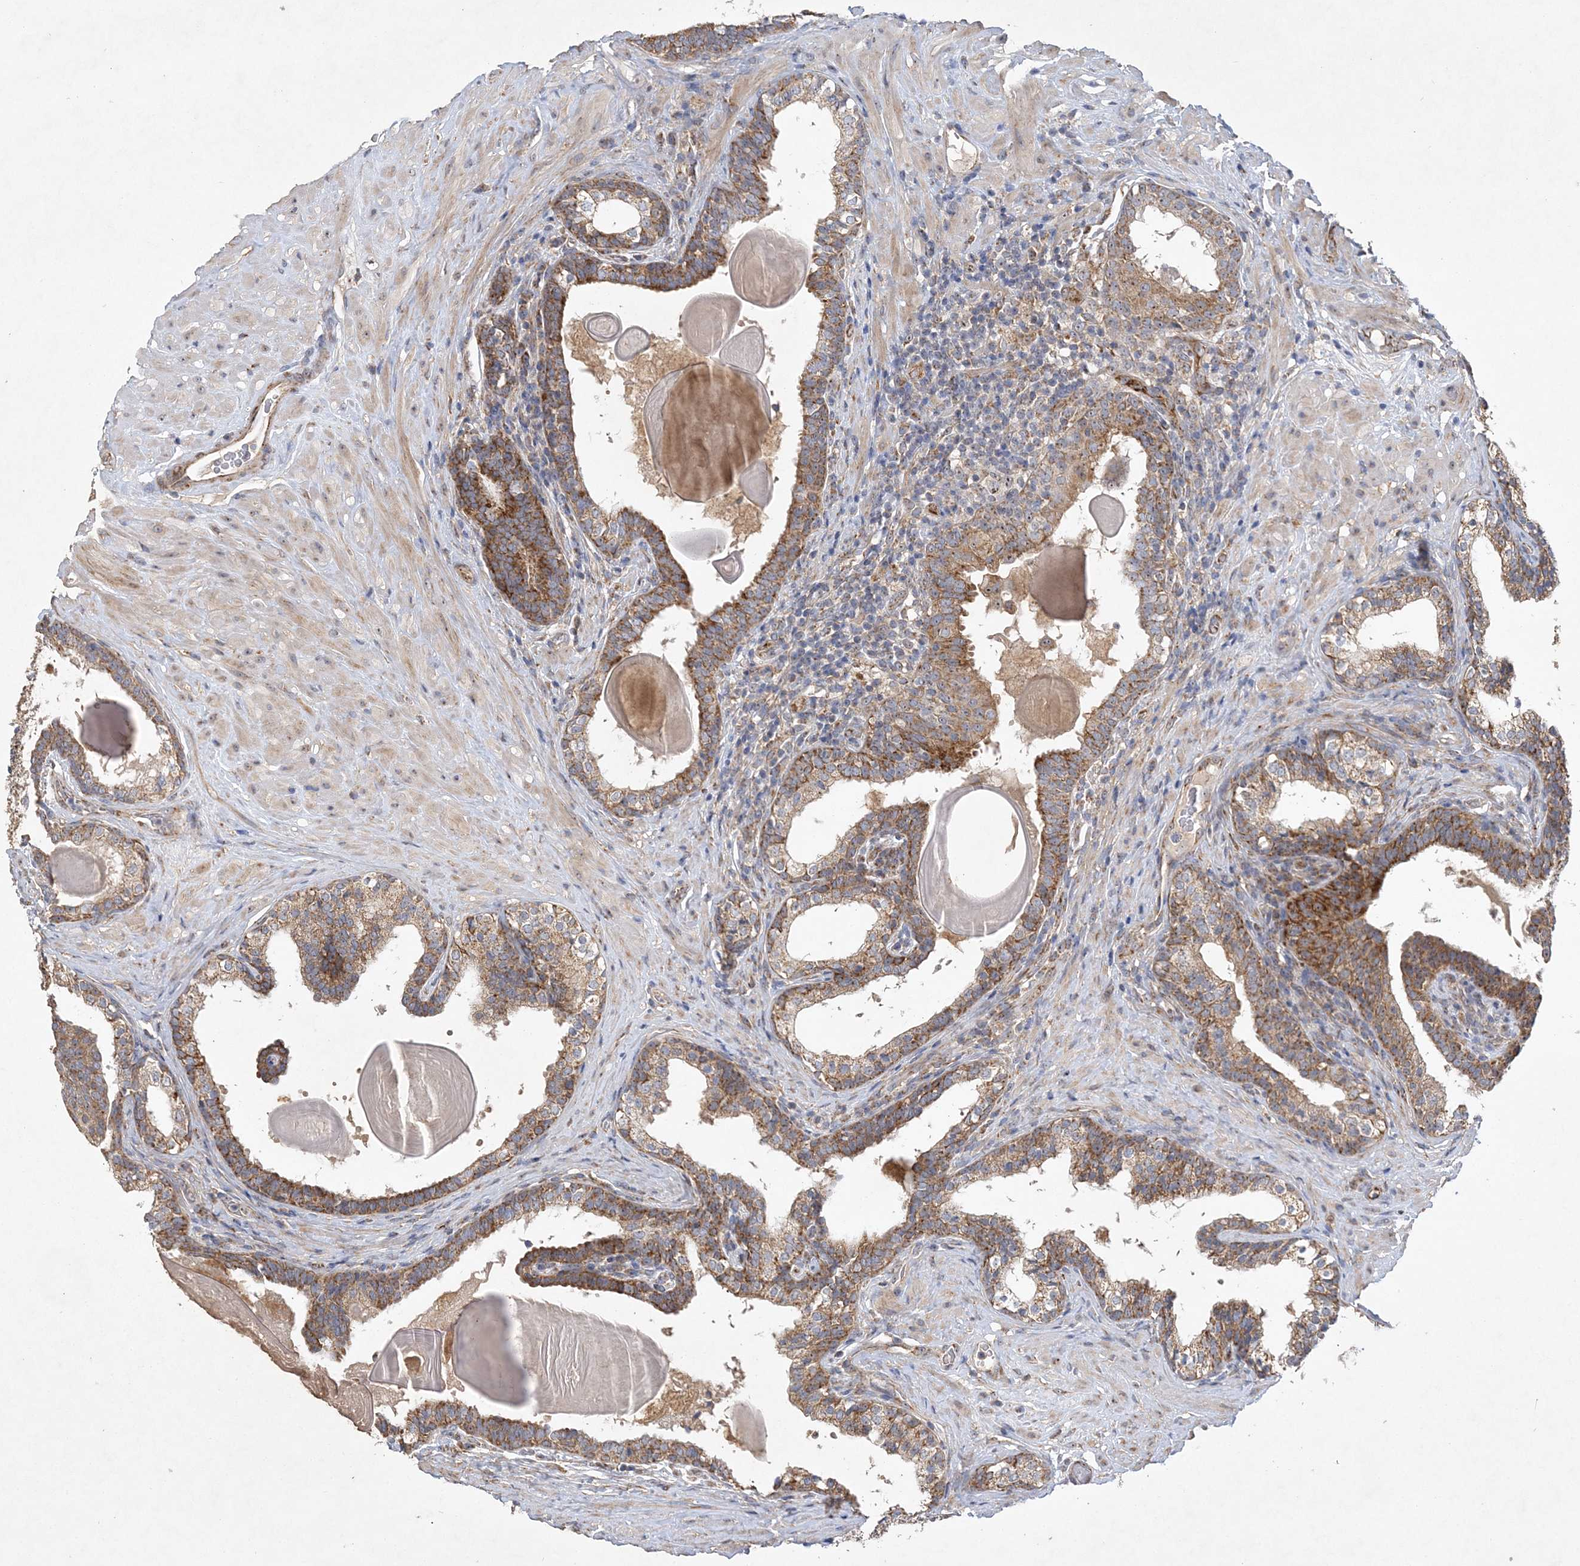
{"staining": {"intensity": "moderate", "quantity": ">75%", "location": "cytoplasmic/membranous"}, "tissue": "prostate cancer", "cell_type": "Tumor cells", "image_type": "cancer", "snomed": [{"axis": "morphology", "description": "Adenocarcinoma, High grade"}, {"axis": "topography", "description": "Prostate"}], "caption": "This histopathology image reveals adenocarcinoma (high-grade) (prostate) stained with immunohistochemistry to label a protein in brown. The cytoplasmic/membranous of tumor cells show moderate positivity for the protein. Nuclei are counter-stained blue.", "gene": "FEZ2", "patient": {"sex": "male", "age": 56}}